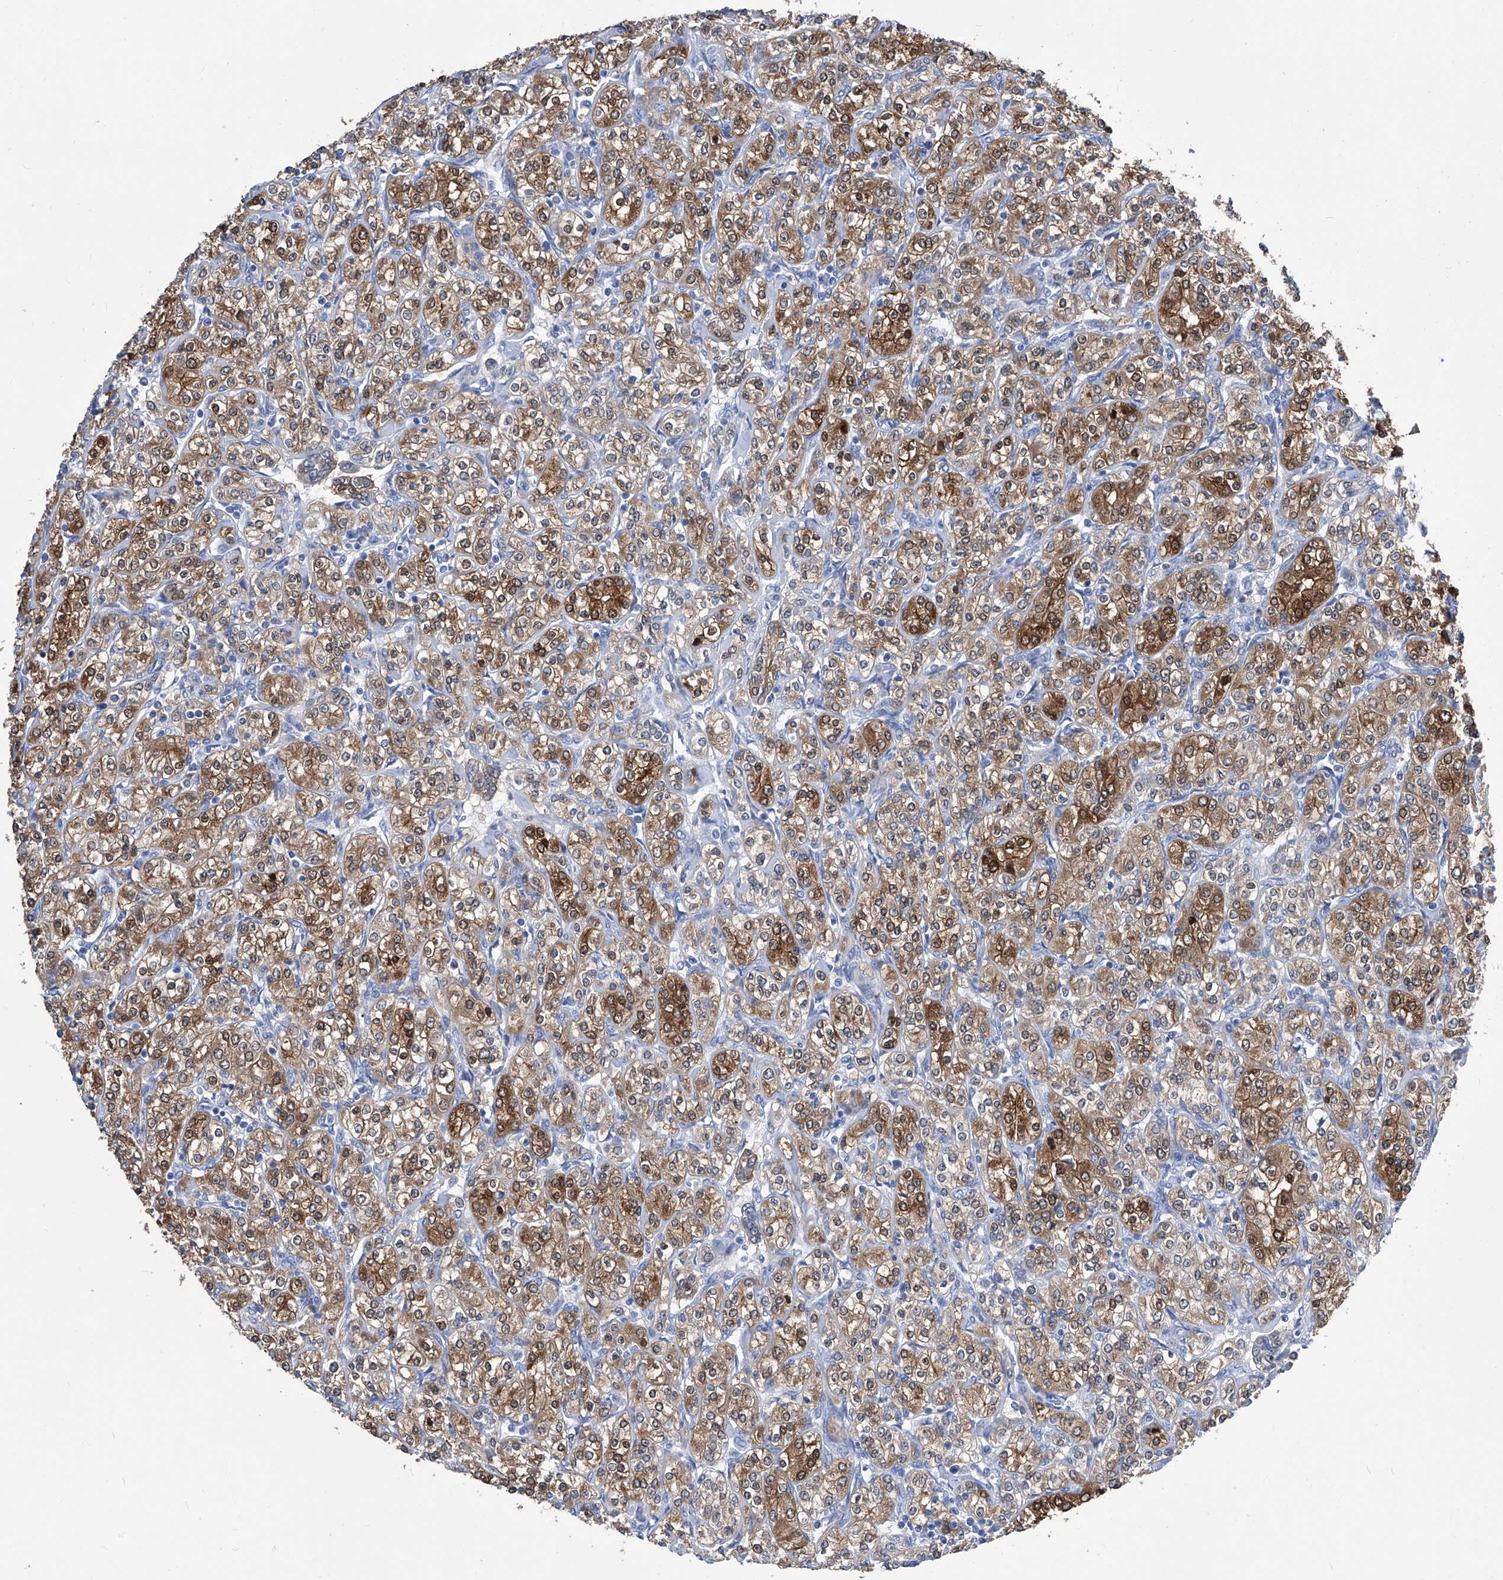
{"staining": {"intensity": "strong", "quantity": "25%-75%", "location": "cytoplasmic/membranous,nuclear"}, "tissue": "renal cancer", "cell_type": "Tumor cells", "image_type": "cancer", "snomed": [{"axis": "morphology", "description": "Adenocarcinoma, NOS"}, {"axis": "topography", "description": "Kidney"}], "caption": "Renal adenocarcinoma stained for a protein (brown) demonstrates strong cytoplasmic/membranous and nuclear positive positivity in about 25%-75% of tumor cells.", "gene": "IMPA2", "patient": {"sex": "male", "age": 77}}